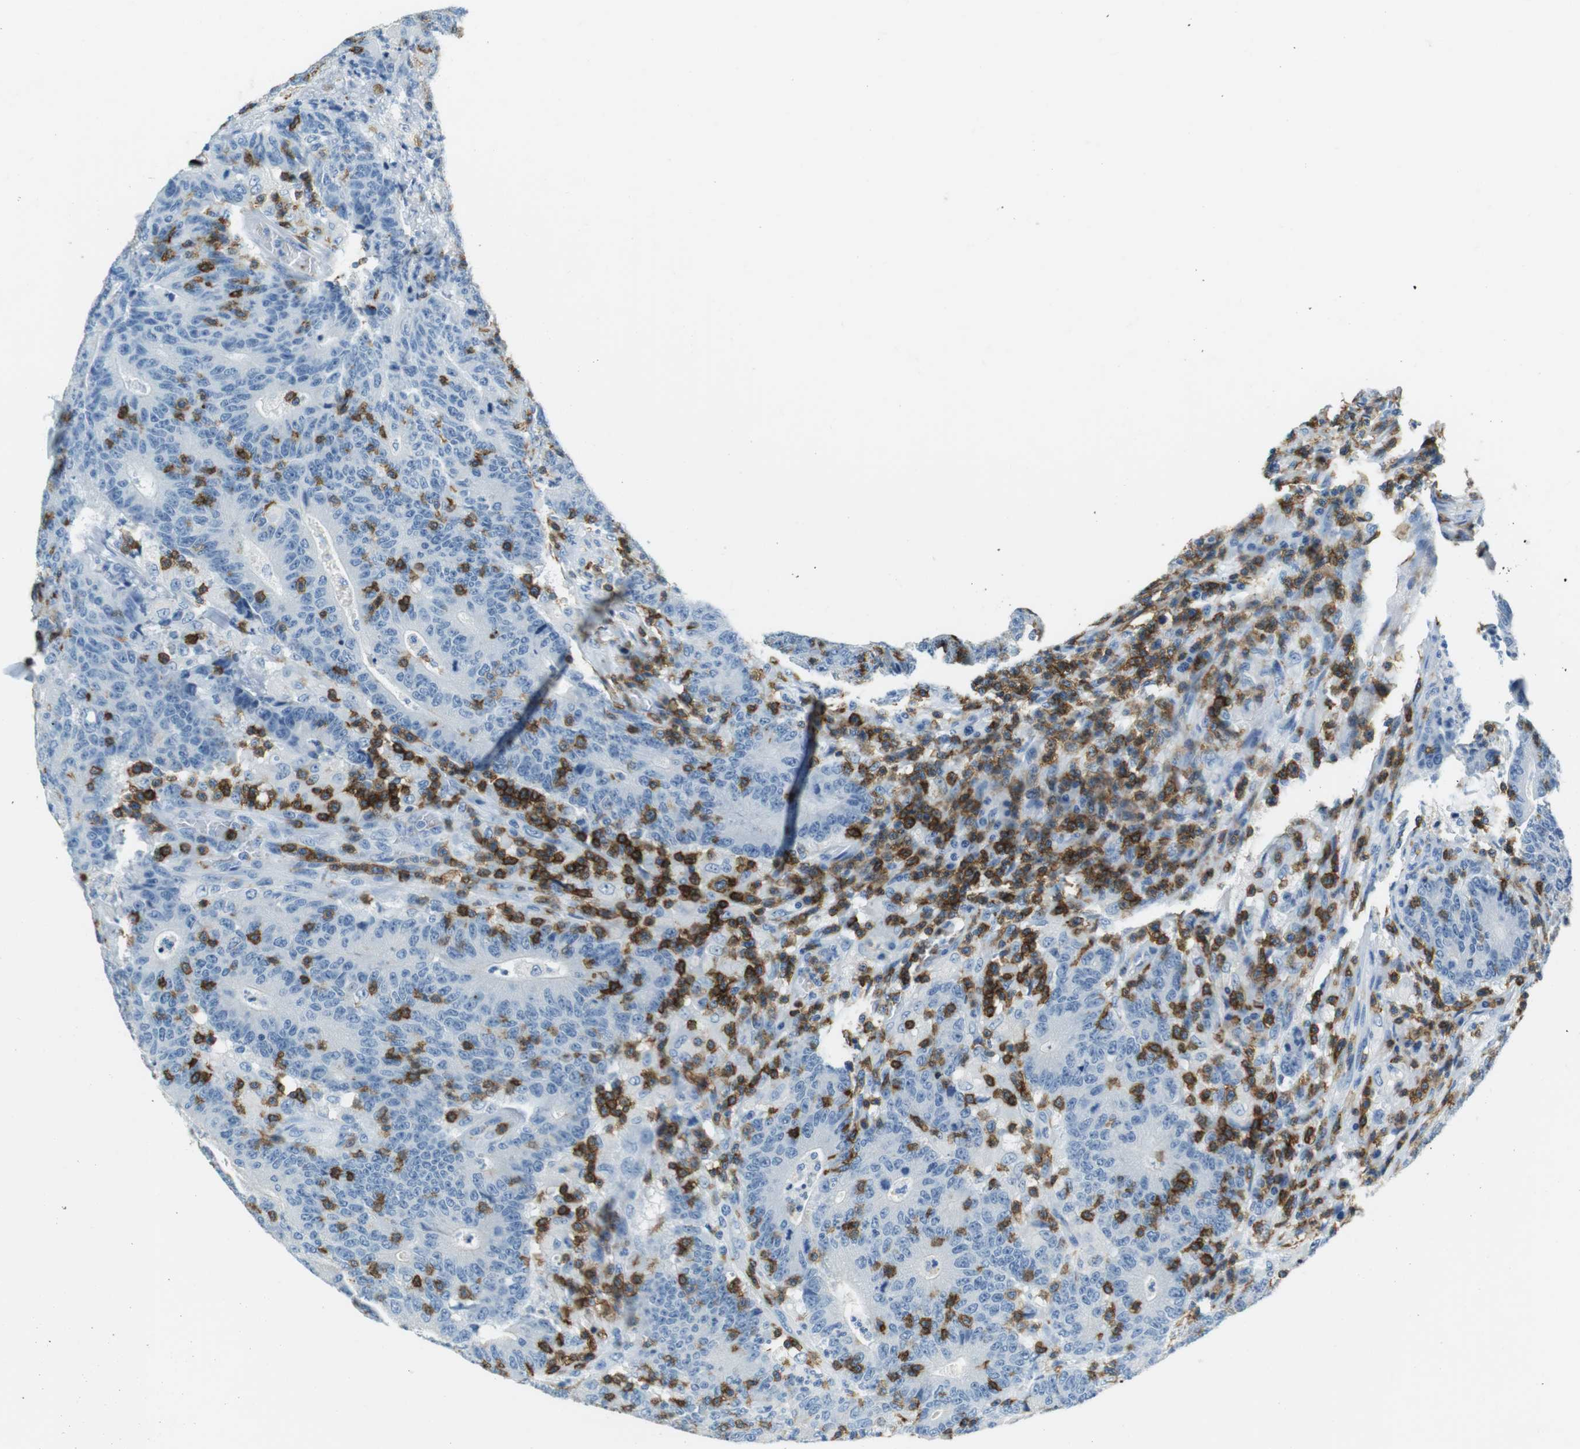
{"staining": {"intensity": "negative", "quantity": "none", "location": "none"}, "tissue": "colorectal cancer", "cell_type": "Tumor cells", "image_type": "cancer", "snomed": [{"axis": "morphology", "description": "Normal tissue, NOS"}, {"axis": "morphology", "description": "Adenocarcinoma, NOS"}, {"axis": "topography", "description": "Colon"}], "caption": "DAB (3,3'-diaminobenzidine) immunohistochemical staining of human colorectal adenocarcinoma exhibits no significant staining in tumor cells.", "gene": "LAT", "patient": {"sex": "female", "age": 75}}